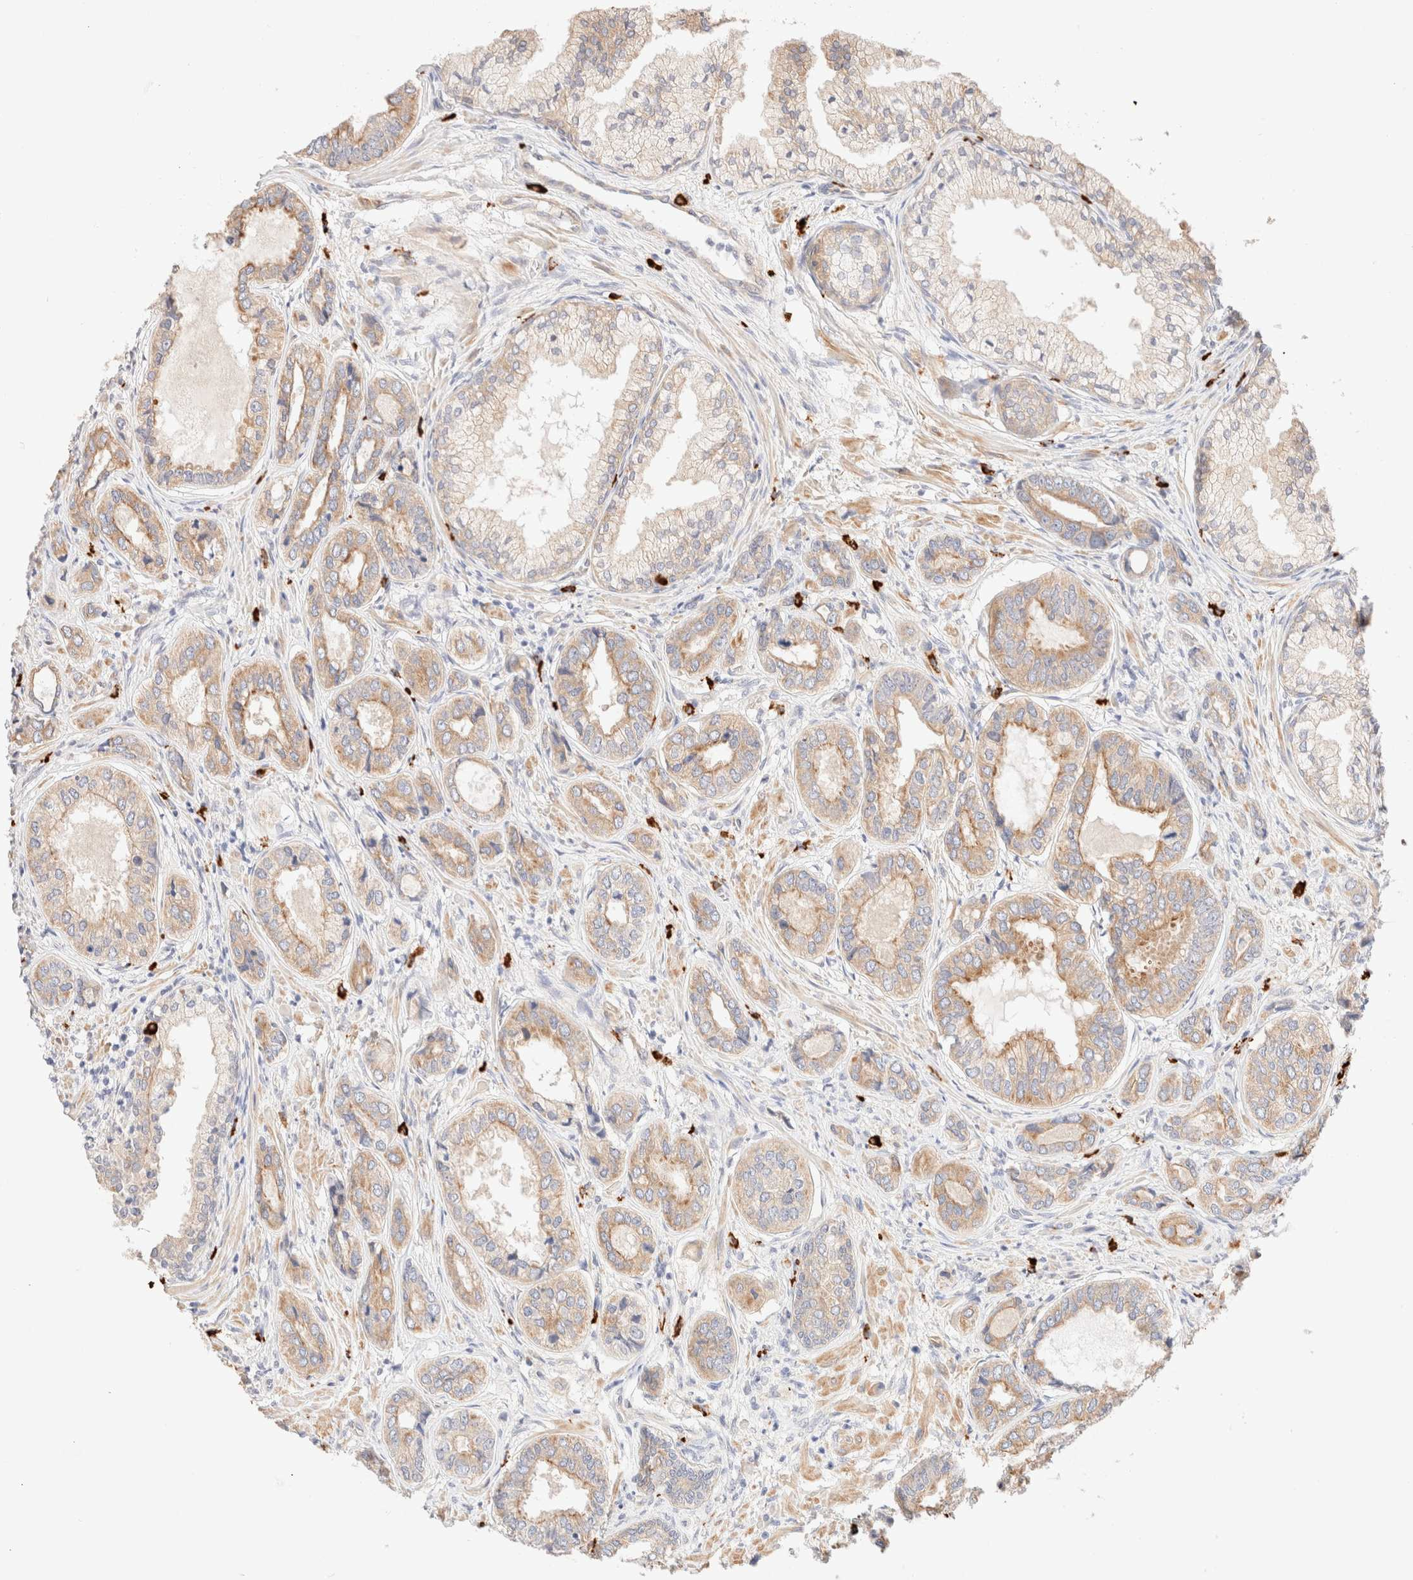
{"staining": {"intensity": "moderate", "quantity": "25%-75%", "location": "cytoplasmic/membranous"}, "tissue": "prostate cancer", "cell_type": "Tumor cells", "image_type": "cancer", "snomed": [{"axis": "morphology", "description": "Adenocarcinoma, High grade"}, {"axis": "topography", "description": "Prostate"}], "caption": "Prostate cancer was stained to show a protein in brown. There is medium levels of moderate cytoplasmic/membranous staining in about 25%-75% of tumor cells.", "gene": "NIBAN2", "patient": {"sex": "male", "age": 61}}